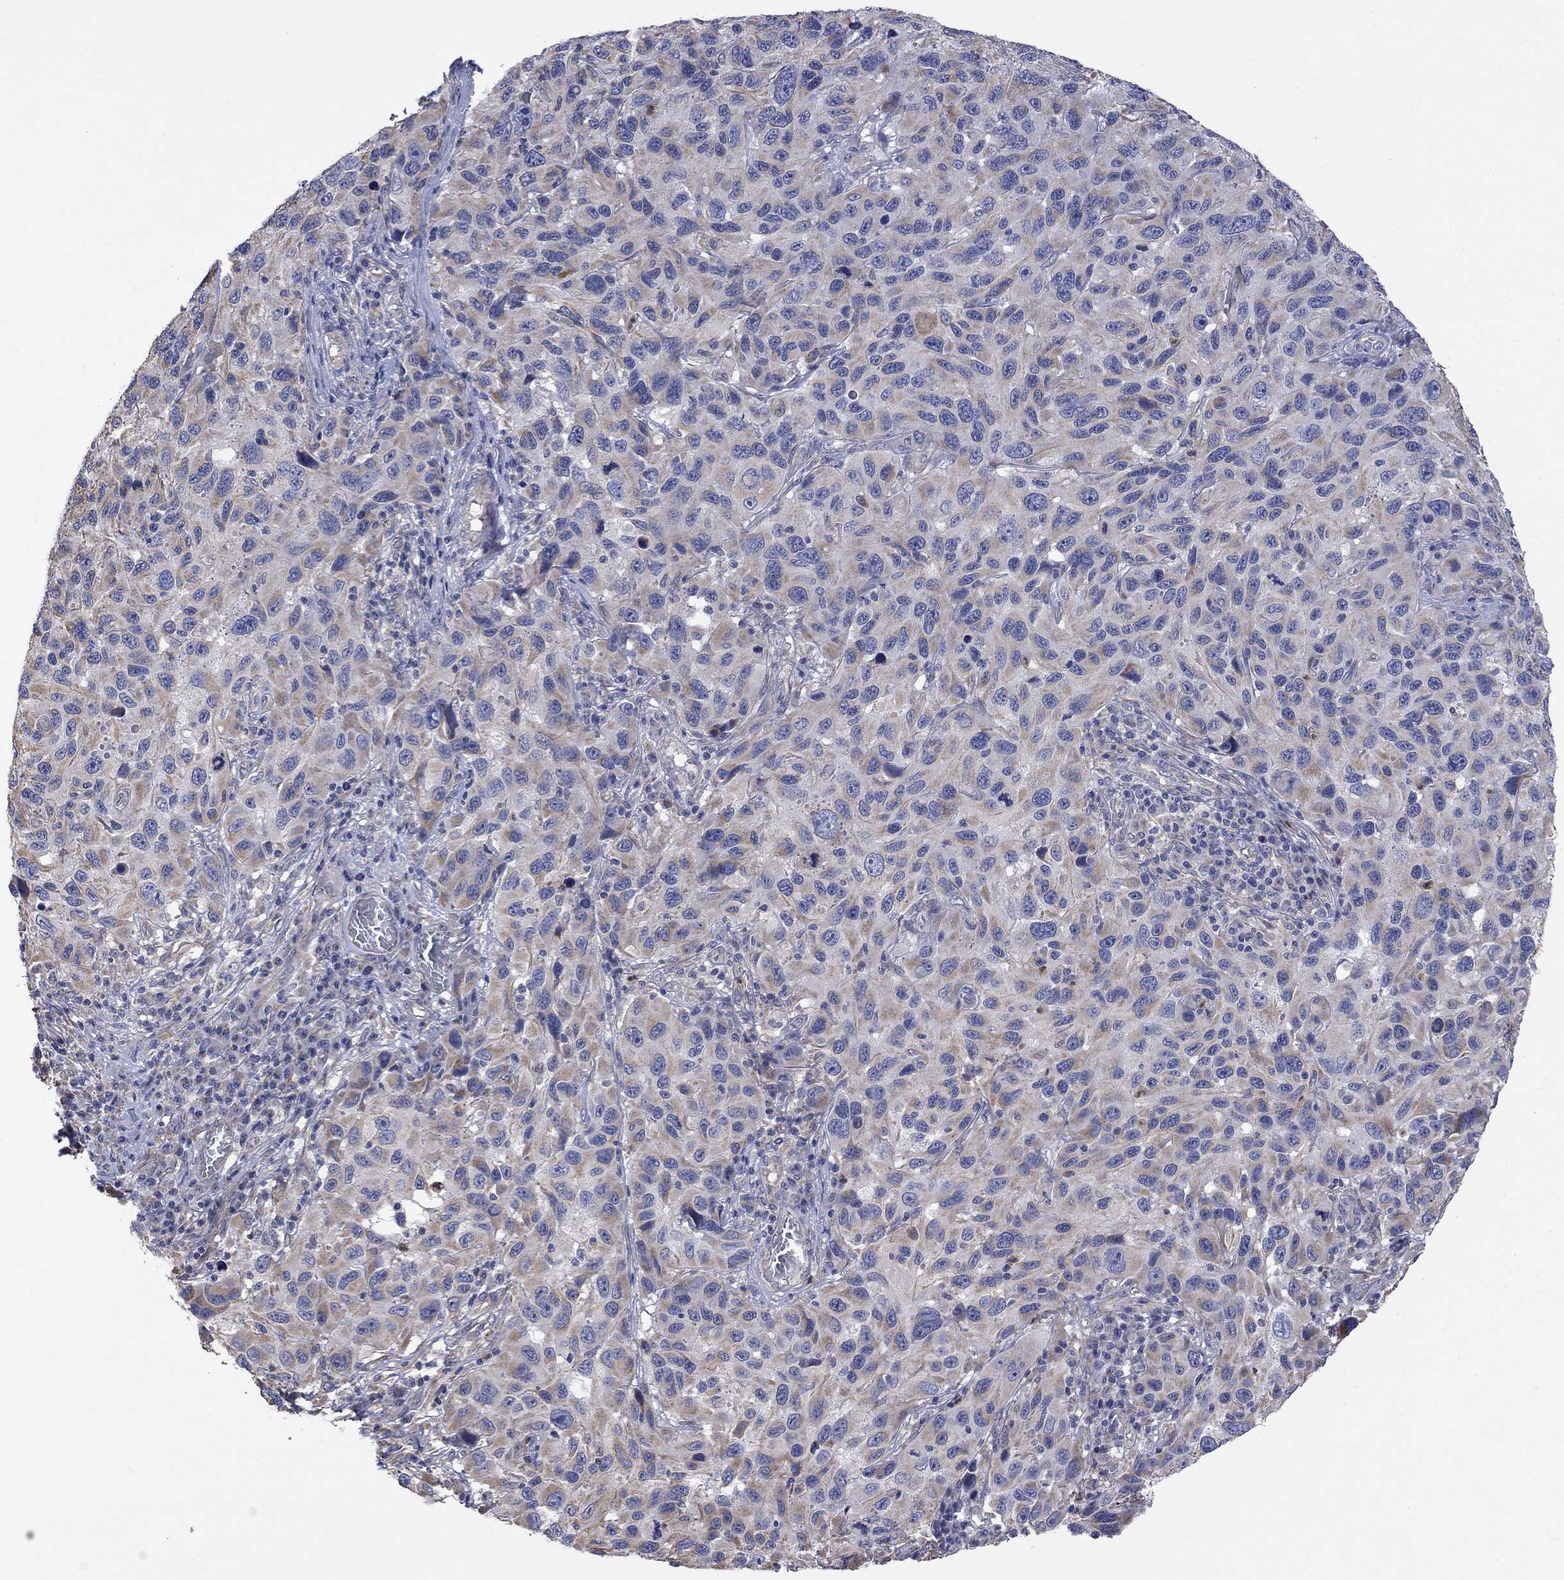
{"staining": {"intensity": "weak", "quantity": "25%-75%", "location": "cytoplasmic/membranous"}, "tissue": "melanoma", "cell_type": "Tumor cells", "image_type": "cancer", "snomed": [{"axis": "morphology", "description": "Malignant melanoma, NOS"}, {"axis": "topography", "description": "Skin"}], "caption": "Immunohistochemical staining of melanoma demonstrates low levels of weak cytoplasmic/membranous staining in about 25%-75% of tumor cells. (DAB (3,3'-diaminobenzidine) IHC with brightfield microscopy, high magnification).", "gene": "CAMKK2", "patient": {"sex": "male", "age": 53}}